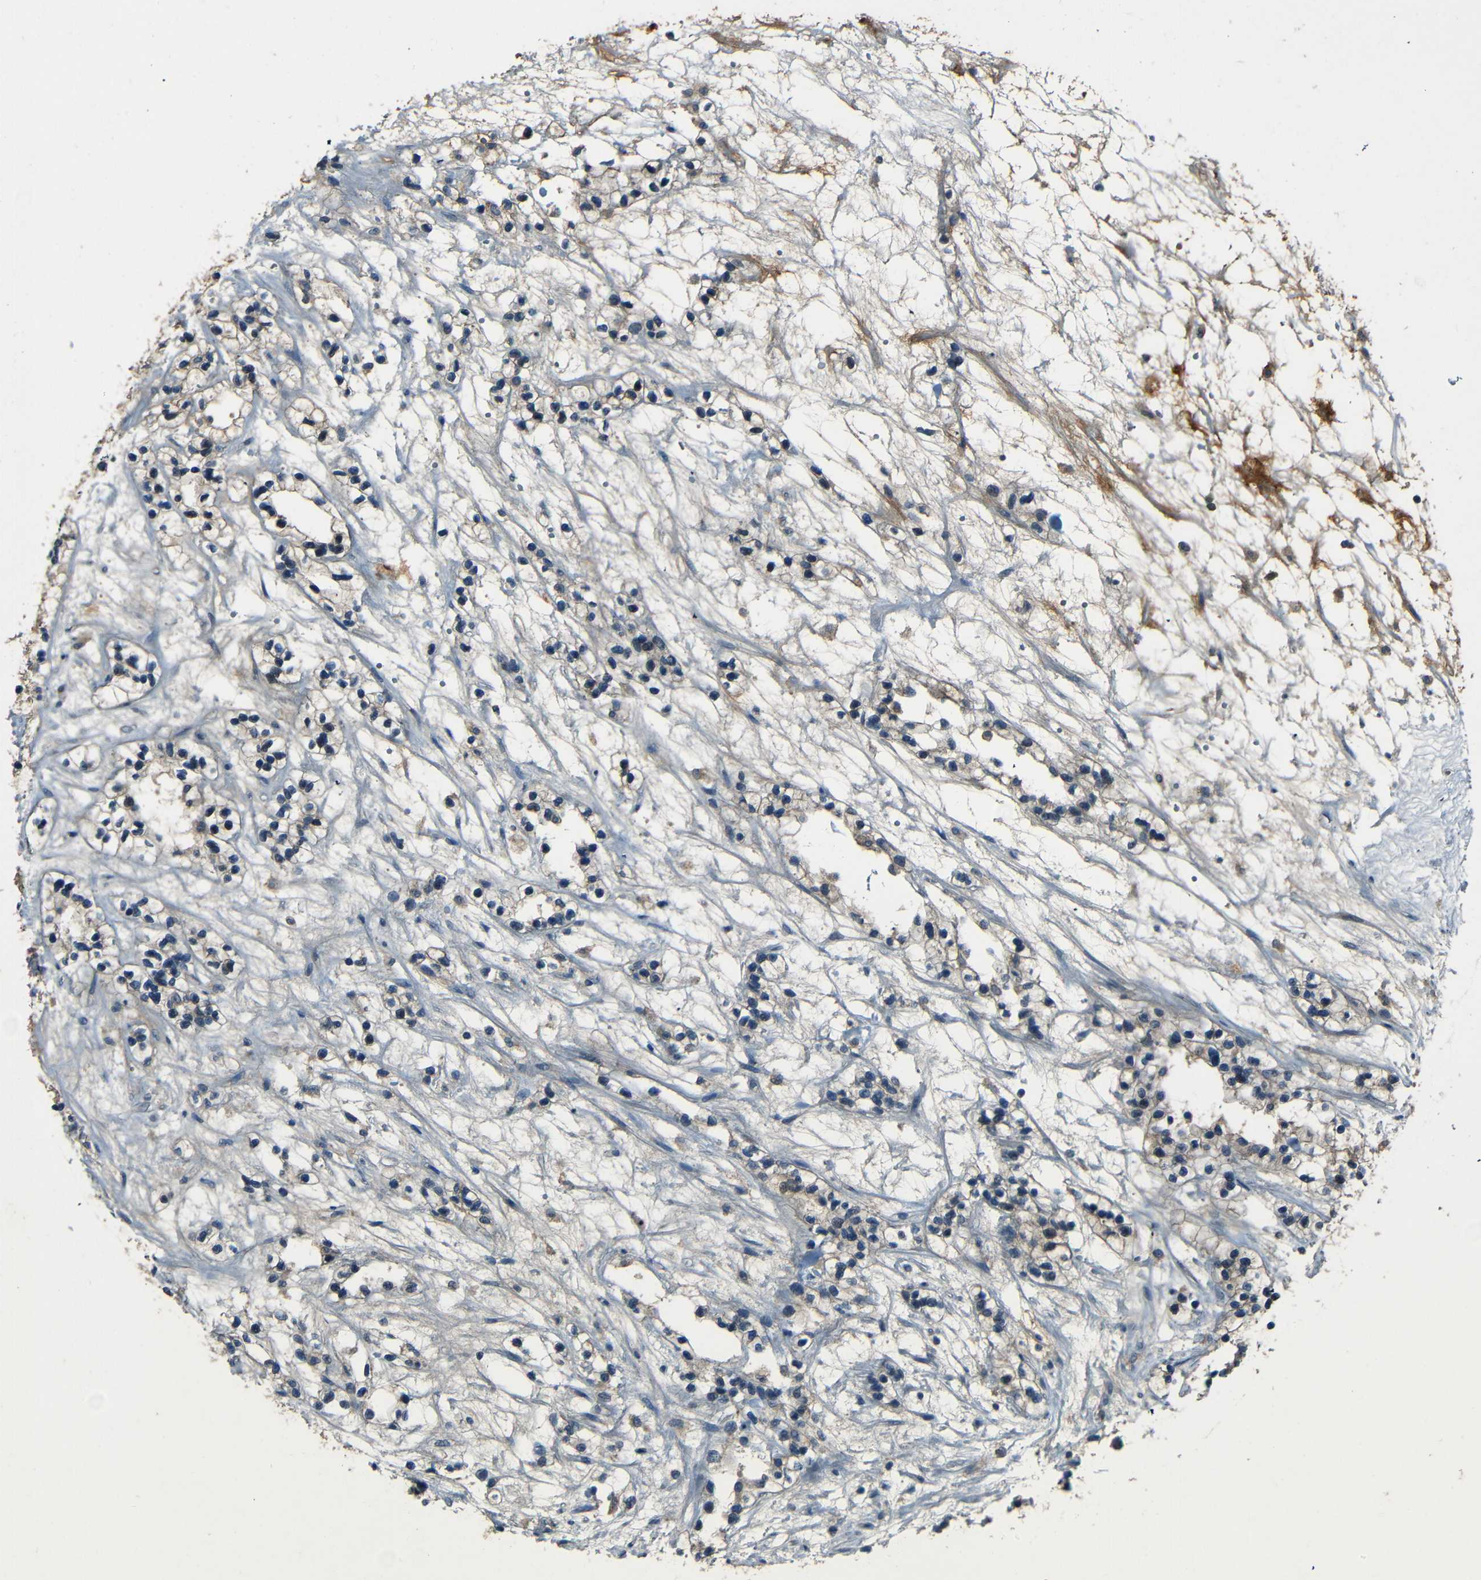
{"staining": {"intensity": "weak", "quantity": ">75%", "location": "cytoplasmic/membranous"}, "tissue": "renal cancer", "cell_type": "Tumor cells", "image_type": "cancer", "snomed": [{"axis": "morphology", "description": "Adenocarcinoma, NOS"}, {"axis": "topography", "description": "Kidney"}], "caption": "Protein staining of renal cancer tissue demonstrates weak cytoplasmic/membranous staining in about >75% of tumor cells.", "gene": "SLA", "patient": {"sex": "female", "age": 57}}